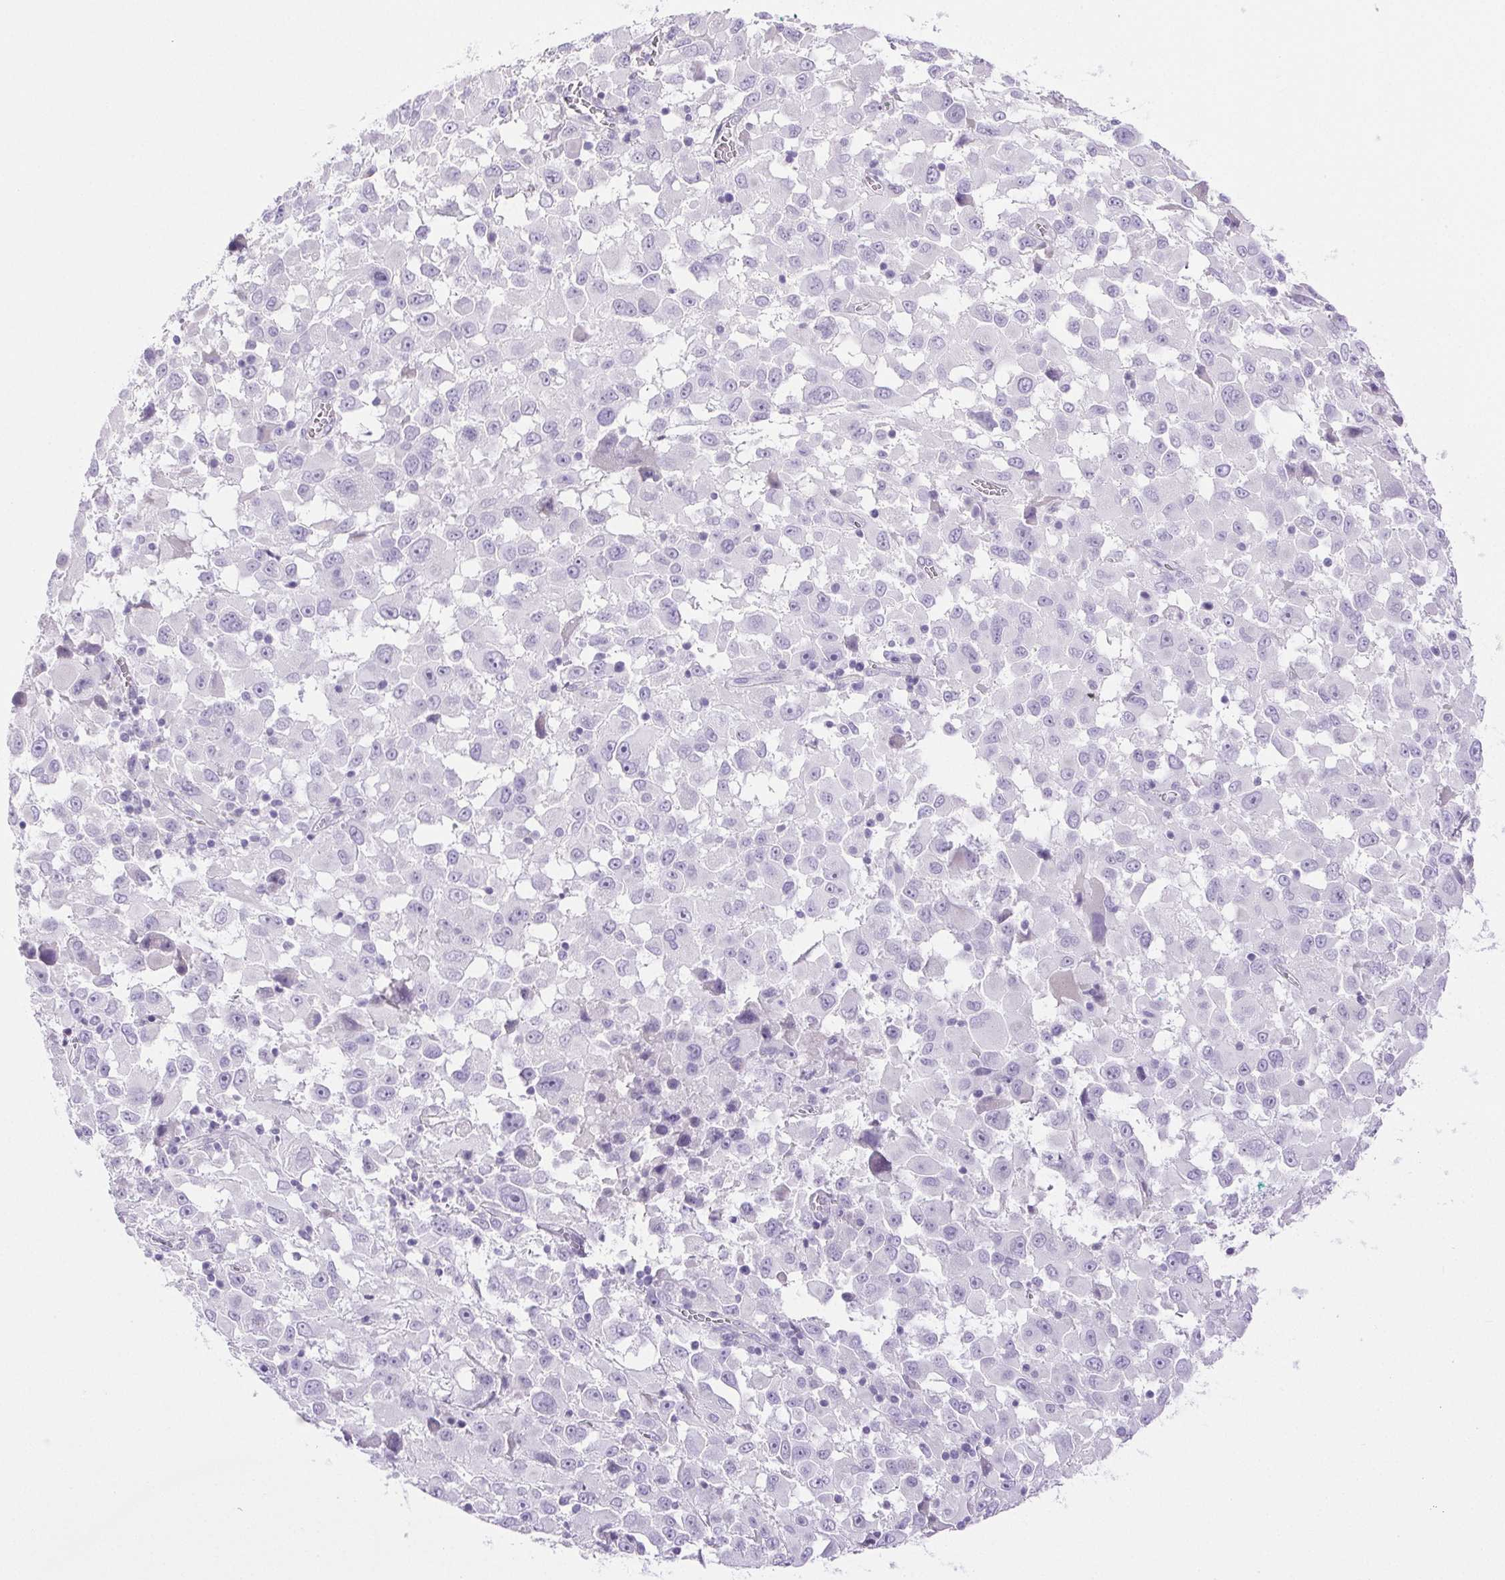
{"staining": {"intensity": "negative", "quantity": "none", "location": "none"}, "tissue": "melanoma", "cell_type": "Tumor cells", "image_type": "cancer", "snomed": [{"axis": "morphology", "description": "Malignant melanoma, Metastatic site"}, {"axis": "topography", "description": "Soft tissue"}], "caption": "High power microscopy photomicrograph of an immunohistochemistry (IHC) micrograph of malignant melanoma (metastatic site), revealing no significant staining in tumor cells.", "gene": "PAPPA2", "patient": {"sex": "male", "age": 50}}